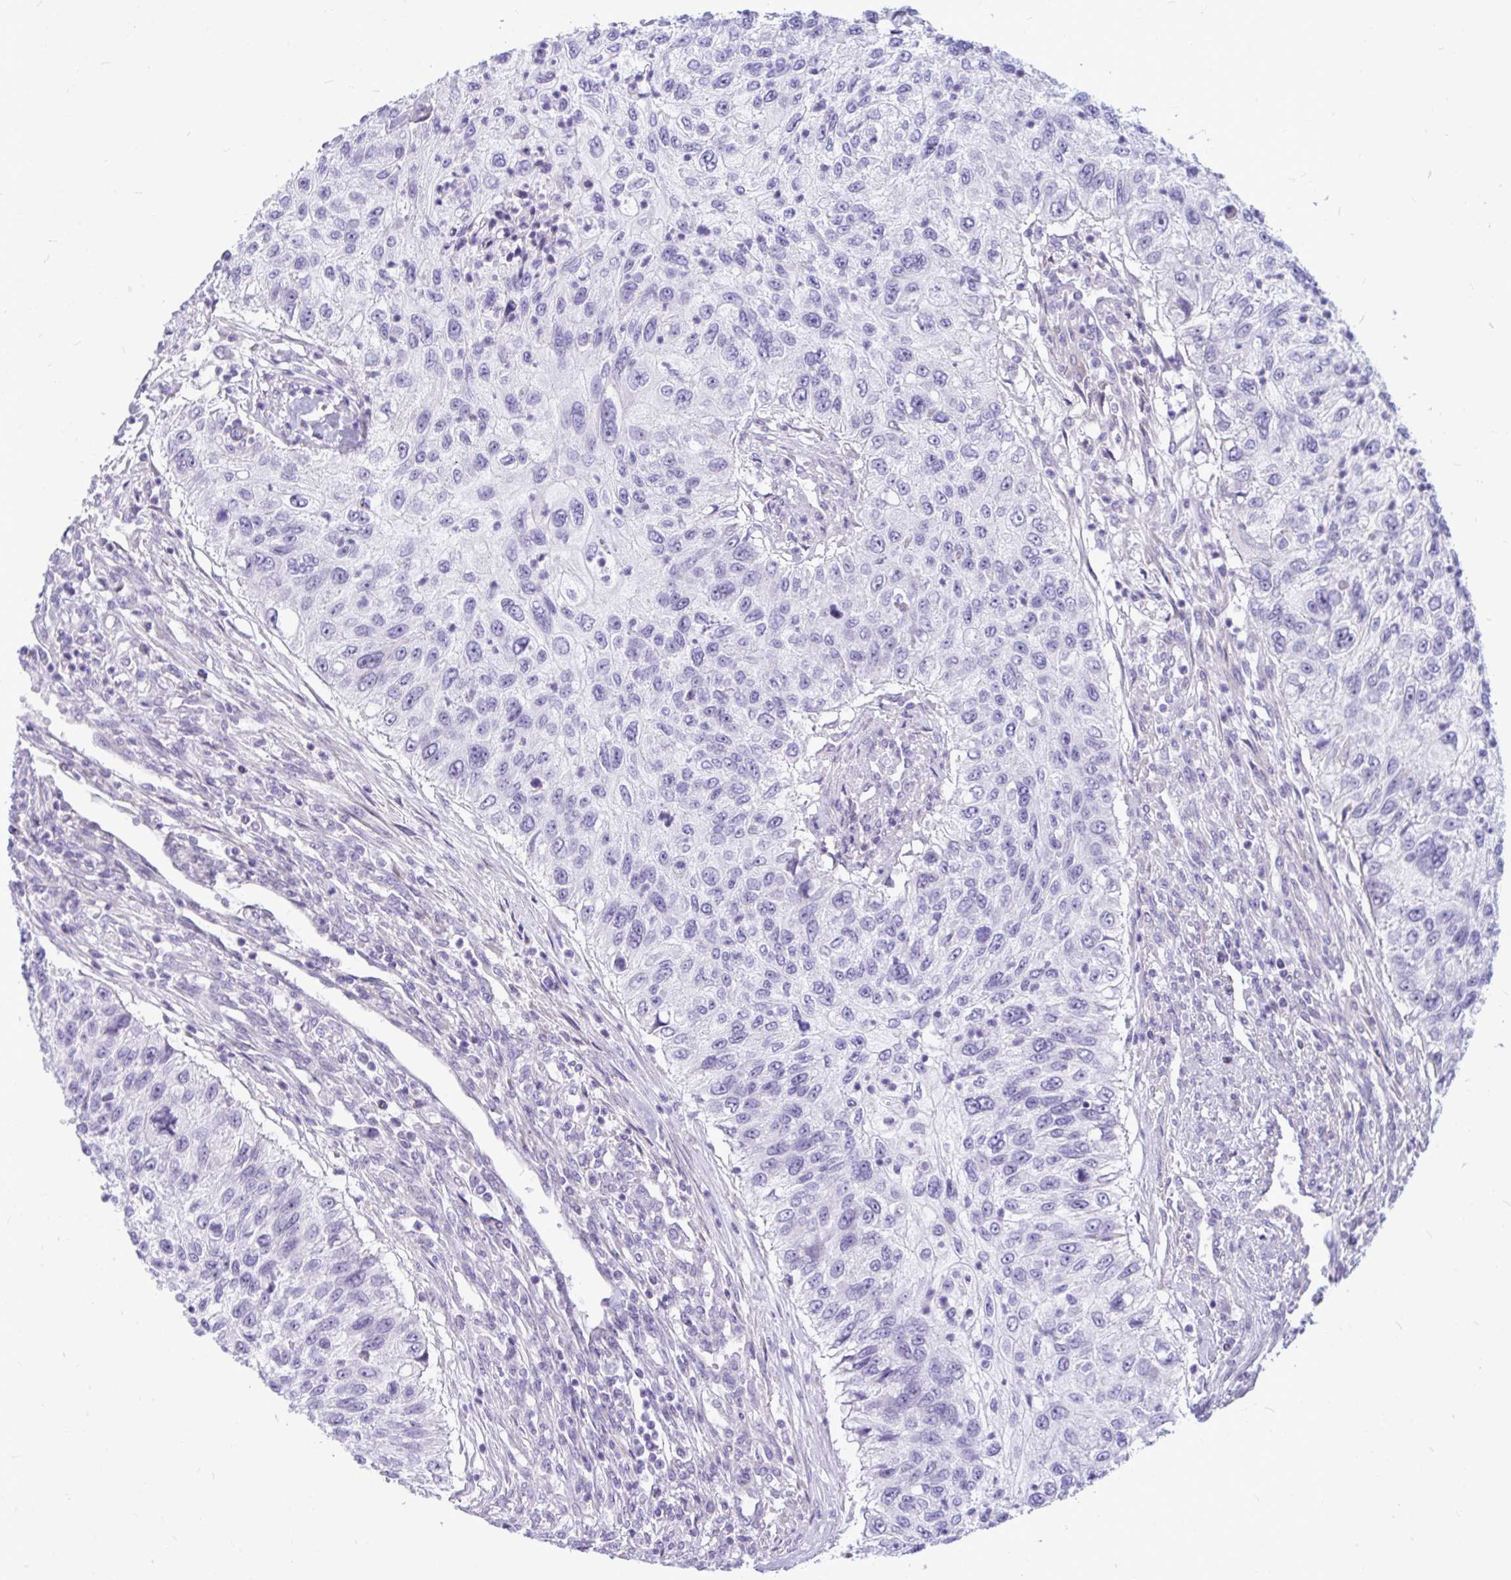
{"staining": {"intensity": "negative", "quantity": "none", "location": "none"}, "tissue": "urothelial cancer", "cell_type": "Tumor cells", "image_type": "cancer", "snomed": [{"axis": "morphology", "description": "Urothelial carcinoma, High grade"}, {"axis": "topography", "description": "Urinary bladder"}], "caption": "The IHC image has no significant staining in tumor cells of urothelial cancer tissue.", "gene": "ZSCAN25", "patient": {"sex": "female", "age": 60}}